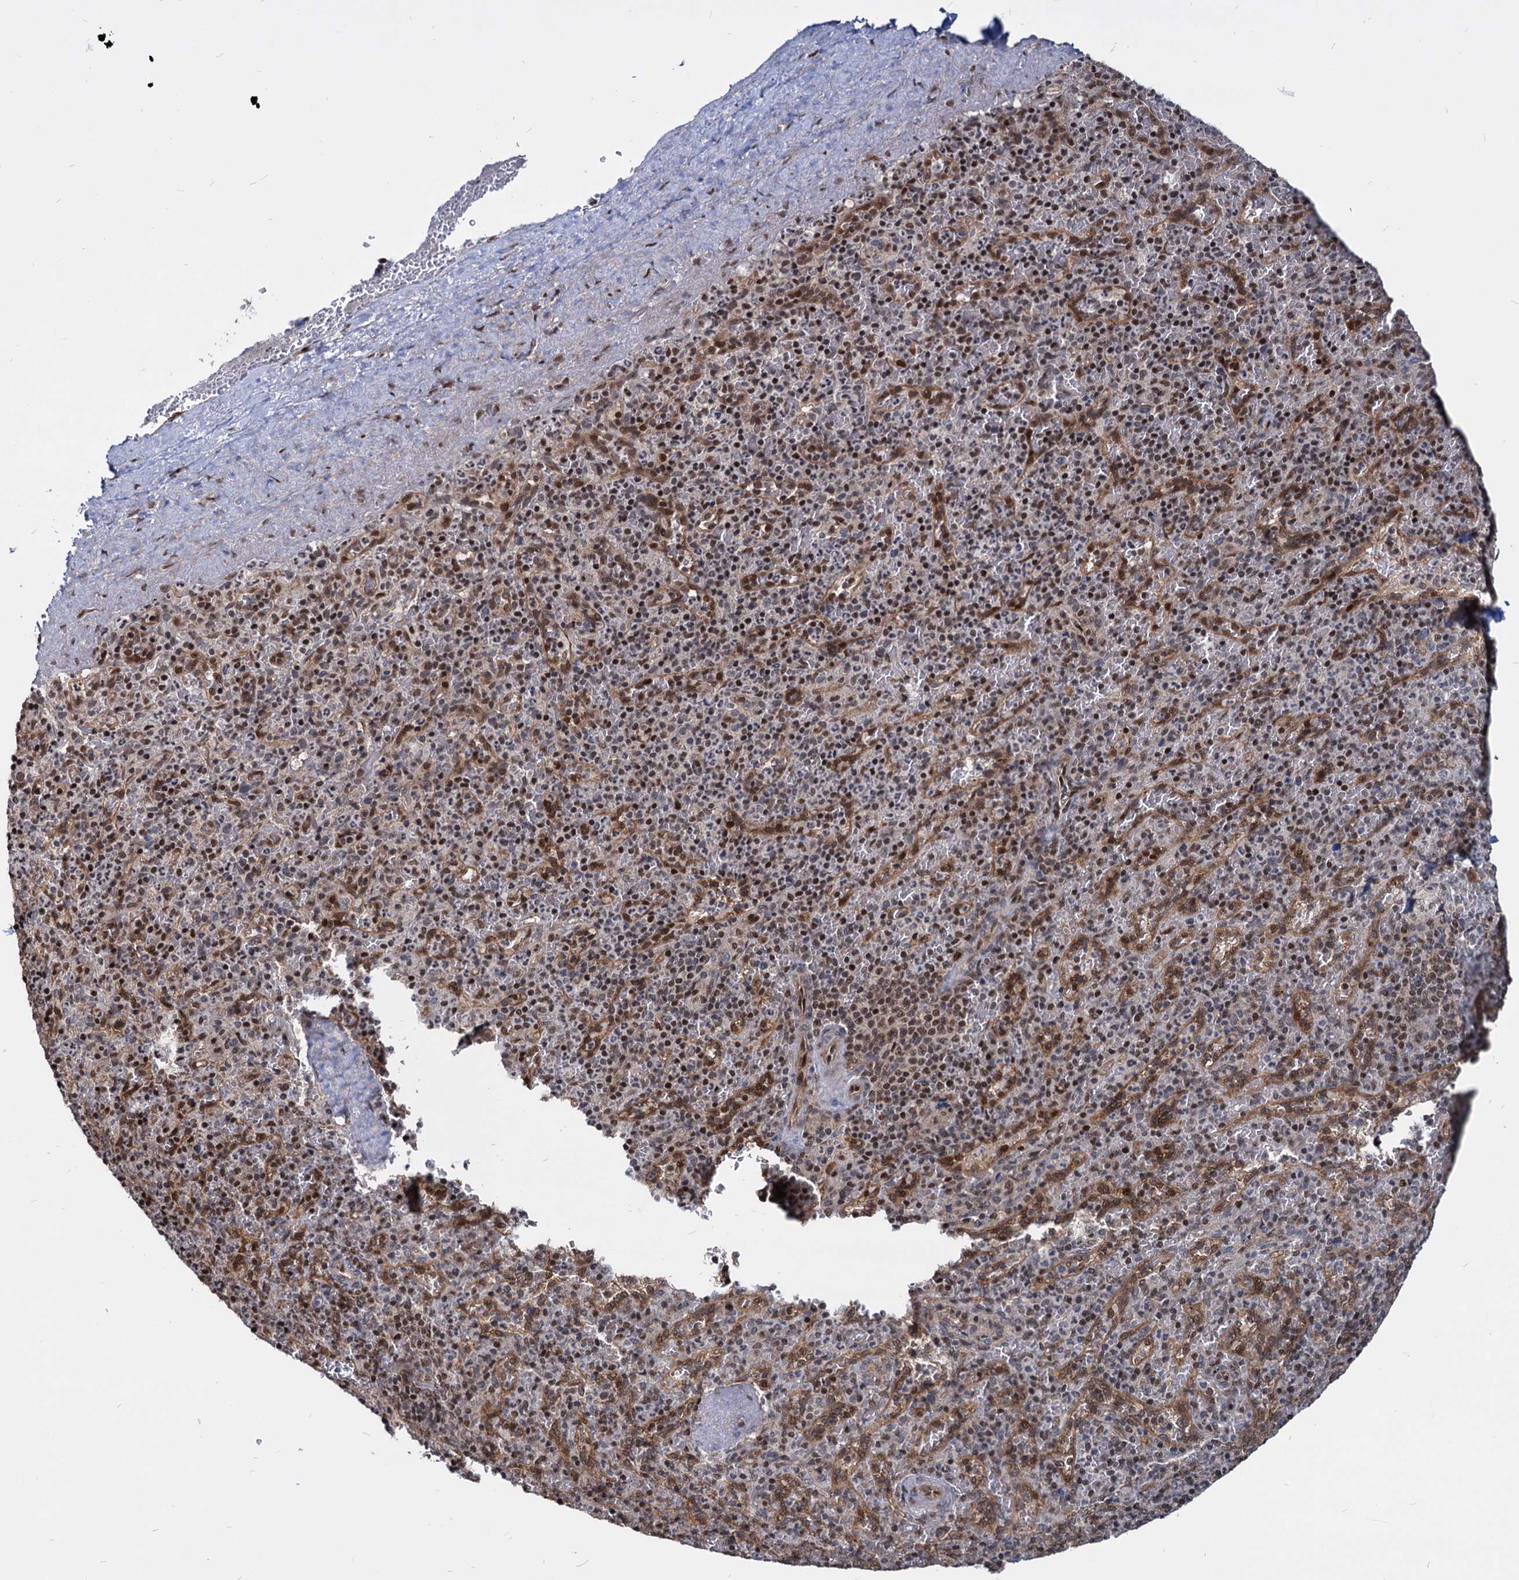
{"staining": {"intensity": "strong", "quantity": "25%-75%", "location": "nuclear"}, "tissue": "spleen", "cell_type": "Cells in red pulp", "image_type": "normal", "snomed": [{"axis": "morphology", "description": "Normal tissue, NOS"}, {"axis": "topography", "description": "Spleen"}], "caption": "Strong nuclear positivity is identified in approximately 25%-75% of cells in red pulp in normal spleen.", "gene": "UBLCP1", "patient": {"sex": "male", "age": 82}}